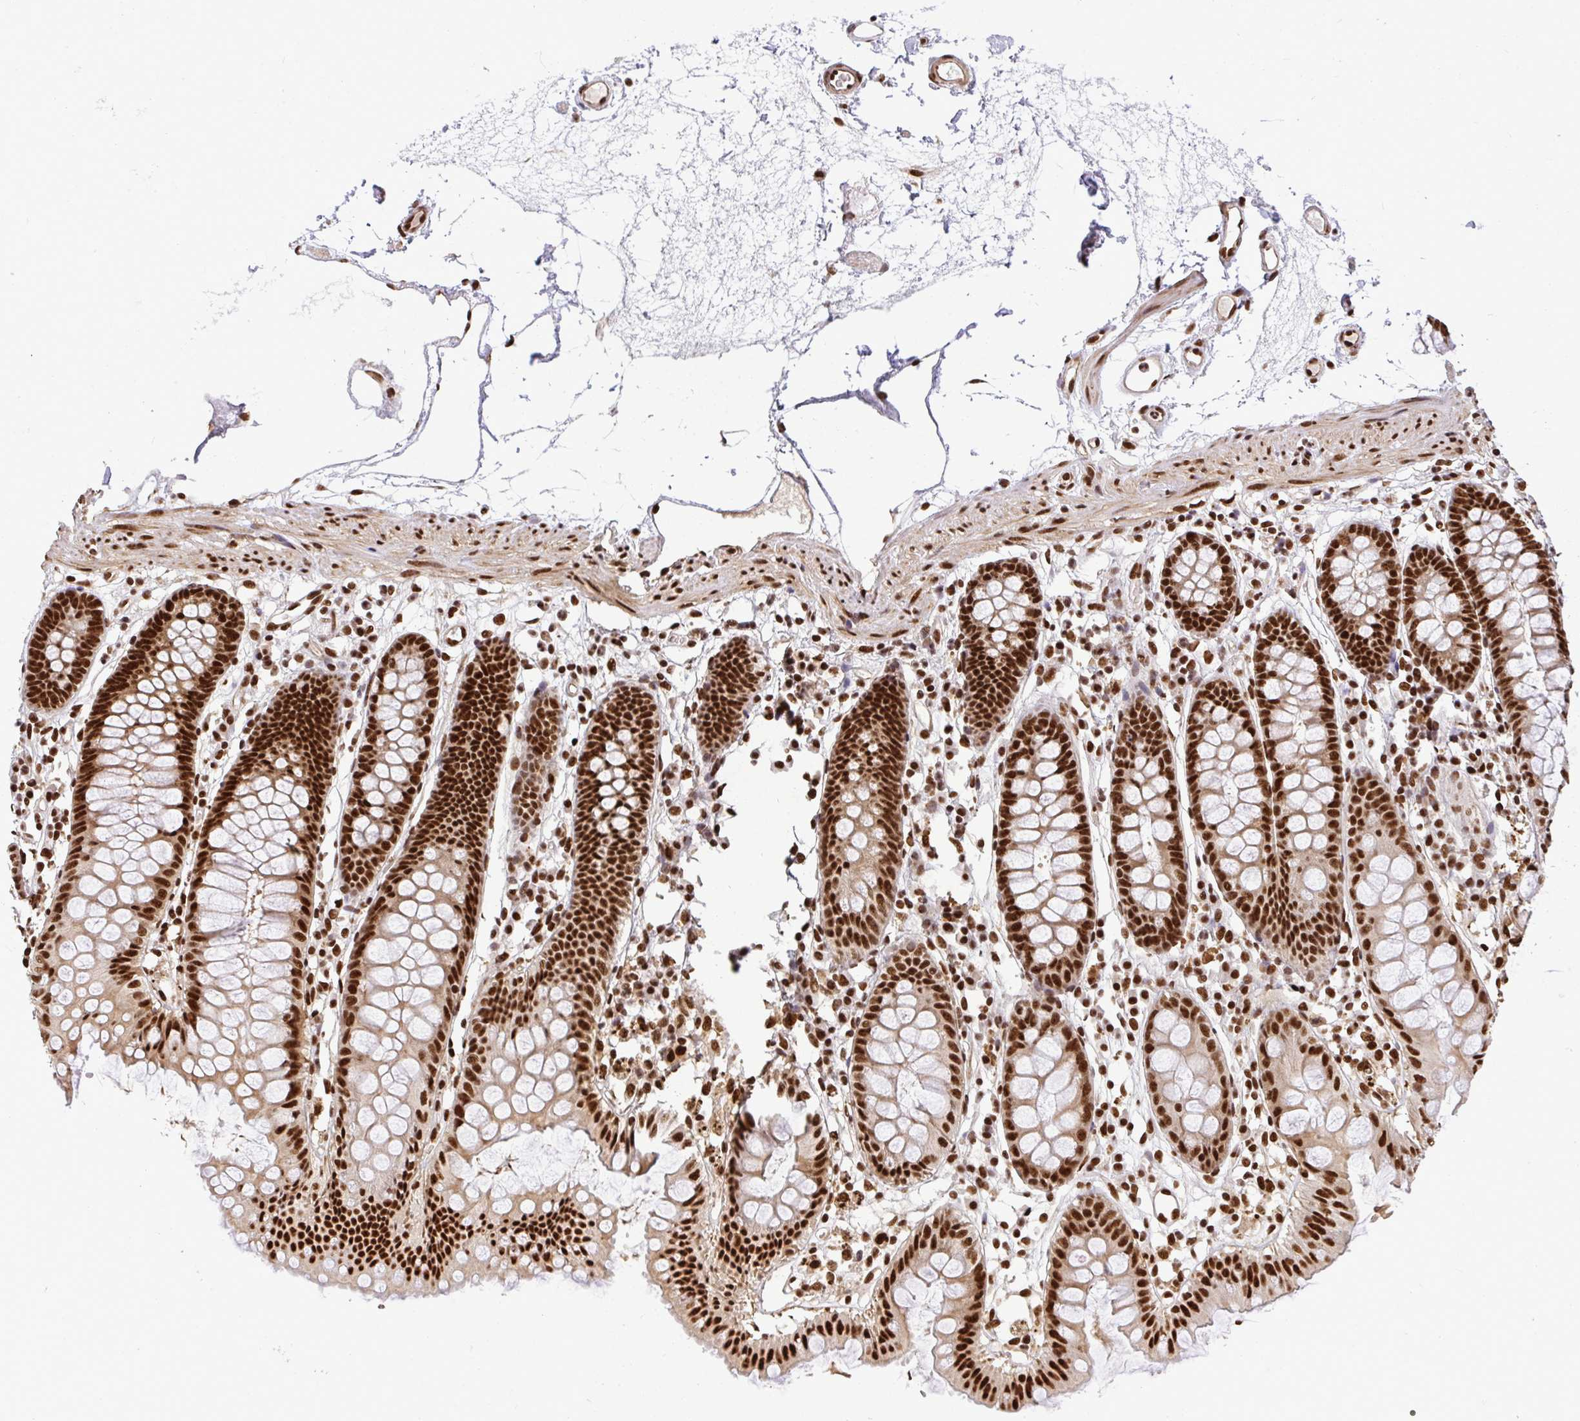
{"staining": {"intensity": "strong", "quantity": ">75%", "location": "nuclear"}, "tissue": "colon", "cell_type": "Endothelial cells", "image_type": "normal", "snomed": [{"axis": "morphology", "description": "Normal tissue, NOS"}, {"axis": "topography", "description": "Colon"}], "caption": "Immunohistochemical staining of normal human colon demonstrates strong nuclear protein expression in approximately >75% of endothelial cells. (DAB IHC with brightfield microscopy, high magnification).", "gene": "U2AF1L4", "patient": {"sex": "female", "age": 84}}